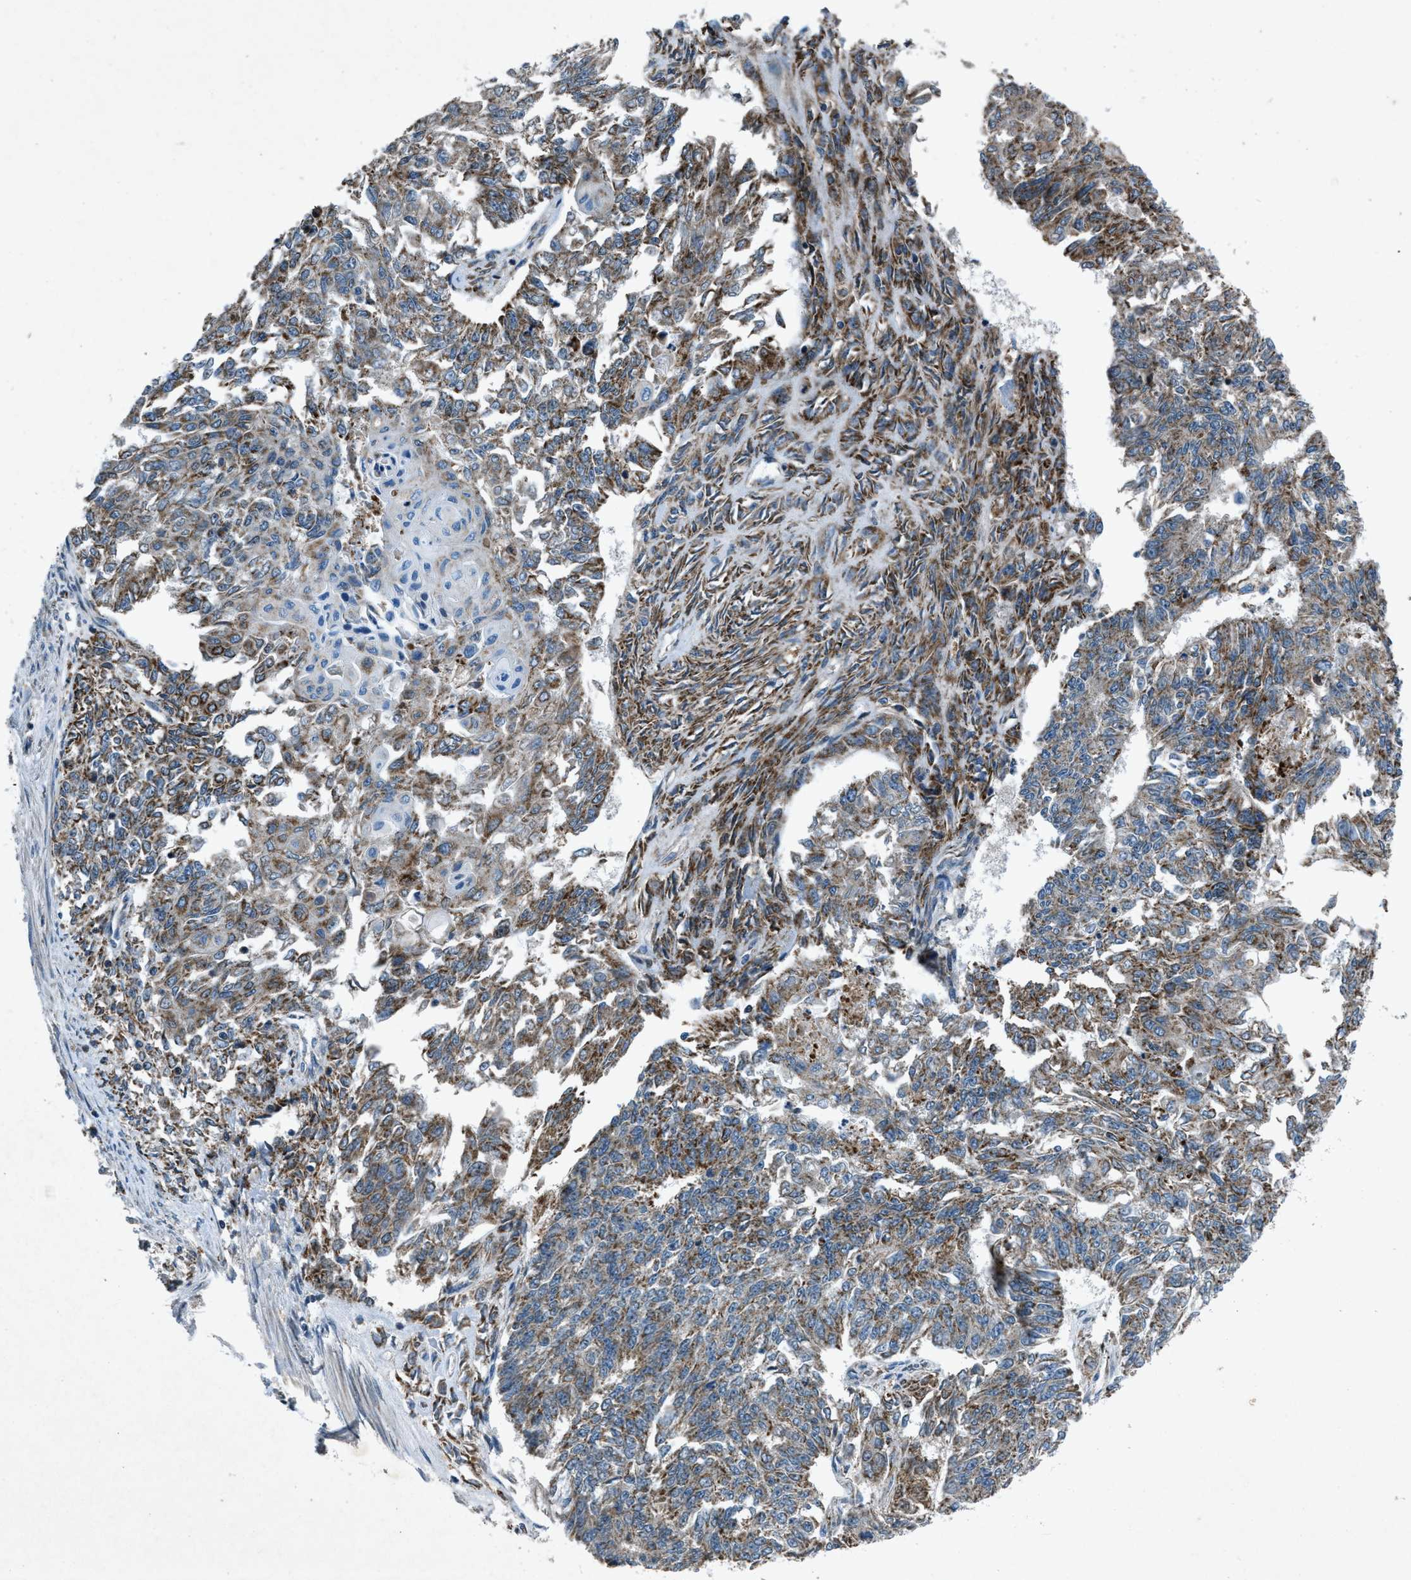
{"staining": {"intensity": "moderate", "quantity": ">75%", "location": "cytoplasmic/membranous"}, "tissue": "endometrial cancer", "cell_type": "Tumor cells", "image_type": "cancer", "snomed": [{"axis": "morphology", "description": "Adenocarcinoma, NOS"}, {"axis": "topography", "description": "Endometrium"}], "caption": "Human endometrial cancer (adenocarcinoma) stained with a protein marker demonstrates moderate staining in tumor cells.", "gene": "CLEC2D", "patient": {"sex": "female", "age": 32}}